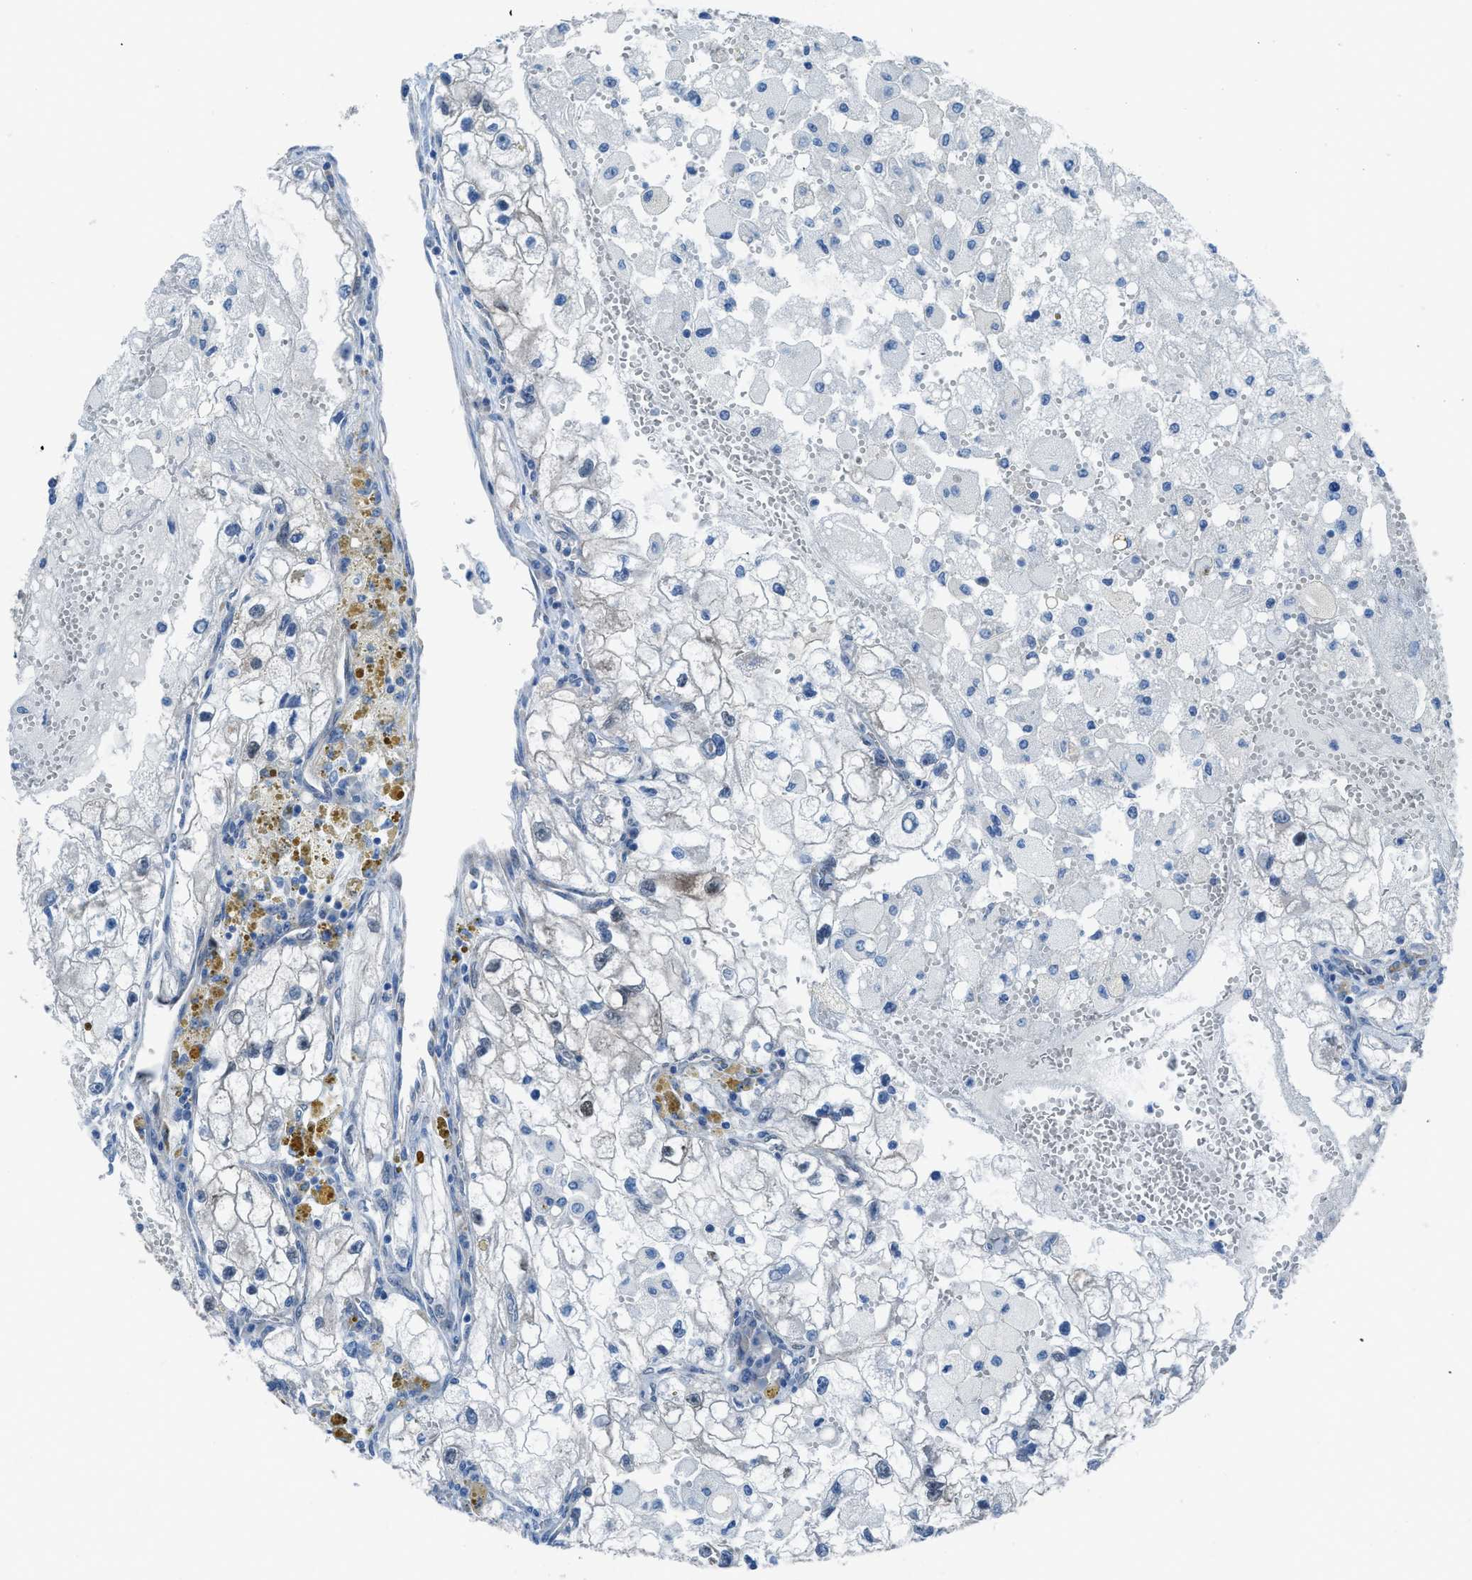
{"staining": {"intensity": "negative", "quantity": "none", "location": "none"}, "tissue": "renal cancer", "cell_type": "Tumor cells", "image_type": "cancer", "snomed": [{"axis": "morphology", "description": "Adenocarcinoma, NOS"}, {"axis": "topography", "description": "Kidney"}], "caption": "Immunohistochemistry (IHC) of human adenocarcinoma (renal) reveals no expression in tumor cells. (DAB (3,3'-diaminobenzidine) IHC visualized using brightfield microscopy, high magnification).", "gene": "PRKN", "patient": {"sex": "female", "age": 70}}